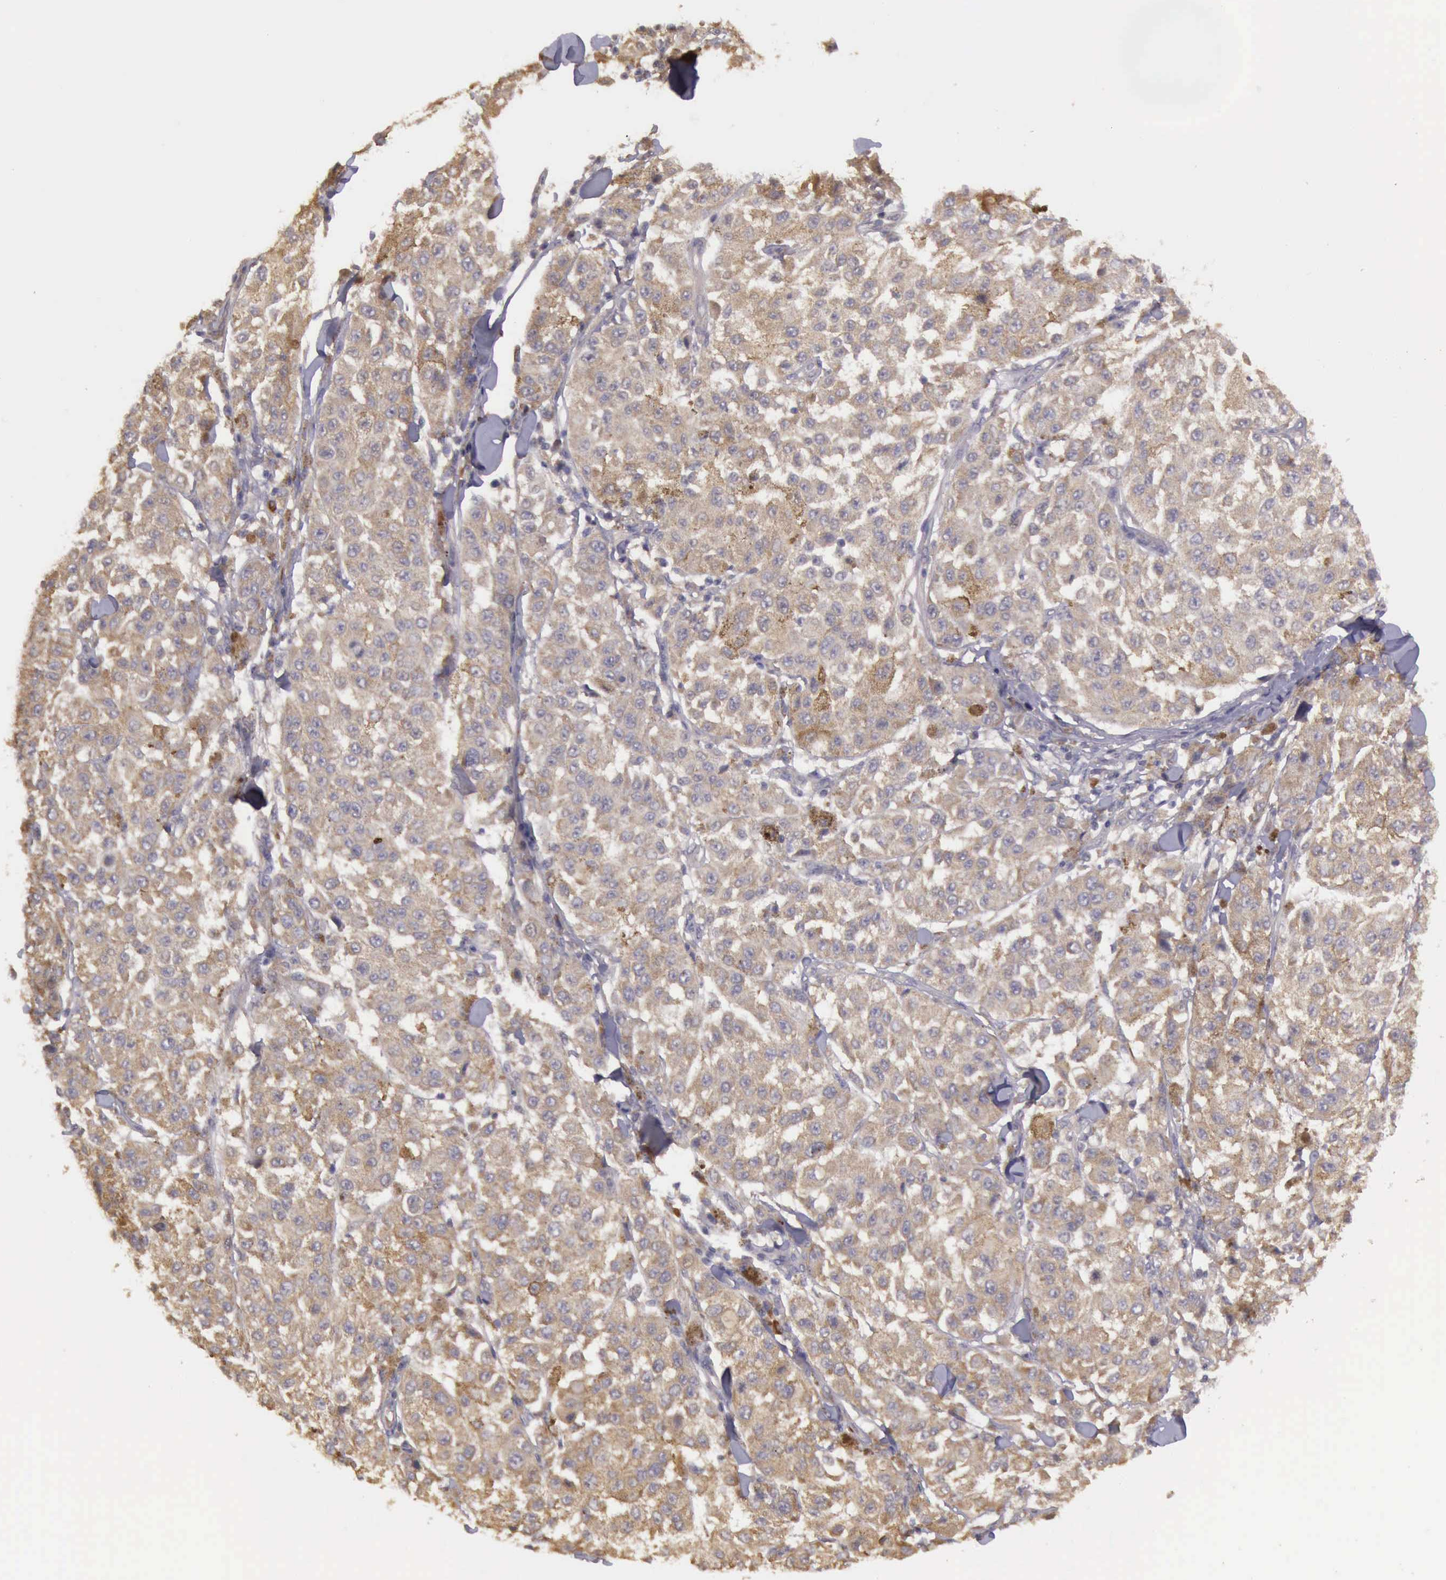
{"staining": {"intensity": "moderate", "quantity": ">75%", "location": "cytoplasmic/membranous"}, "tissue": "melanoma", "cell_type": "Tumor cells", "image_type": "cancer", "snomed": [{"axis": "morphology", "description": "Malignant melanoma, NOS"}, {"axis": "topography", "description": "Skin"}], "caption": "Protein staining of melanoma tissue demonstrates moderate cytoplasmic/membranous positivity in about >75% of tumor cells.", "gene": "EIF5", "patient": {"sex": "female", "age": 64}}